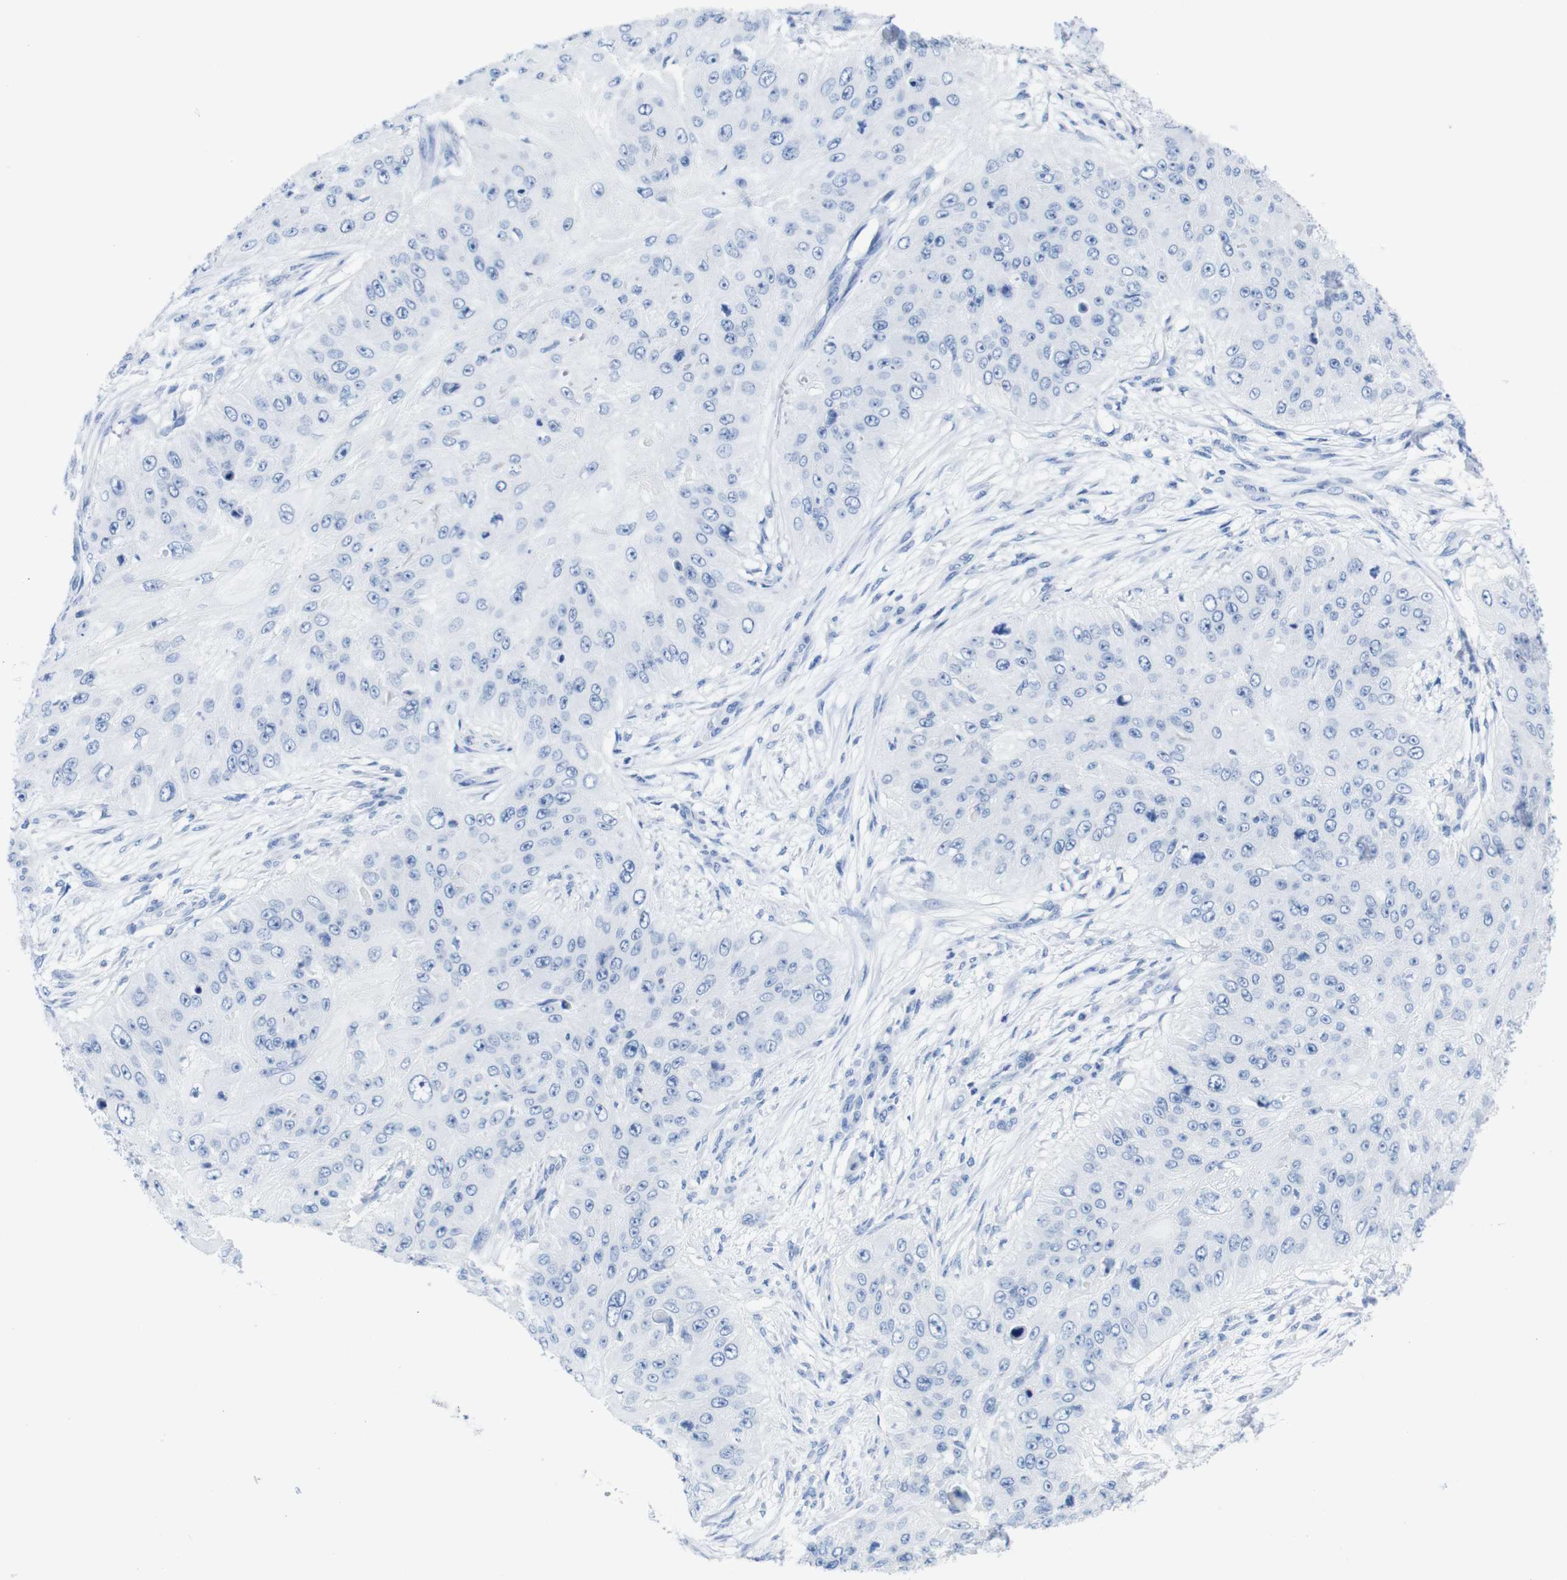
{"staining": {"intensity": "negative", "quantity": "none", "location": "none"}, "tissue": "skin cancer", "cell_type": "Tumor cells", "image_type": "cancer", "snomed": [{"axis": "morphology", "description": "Squamous cell carcinoma, NOS"}, {"axis": "topography", "description": "Skin"}], "caption": "Immunohistochemistry (IHC) image of neoplastic tissue: human squamous cell carcinoma (skin) stained with DAB (3,3'-diaminobenzidine) displays no significant protein expression in tumor cells.", "gene": "LAG3", "patient": {"sex": "female", "age": 80}}